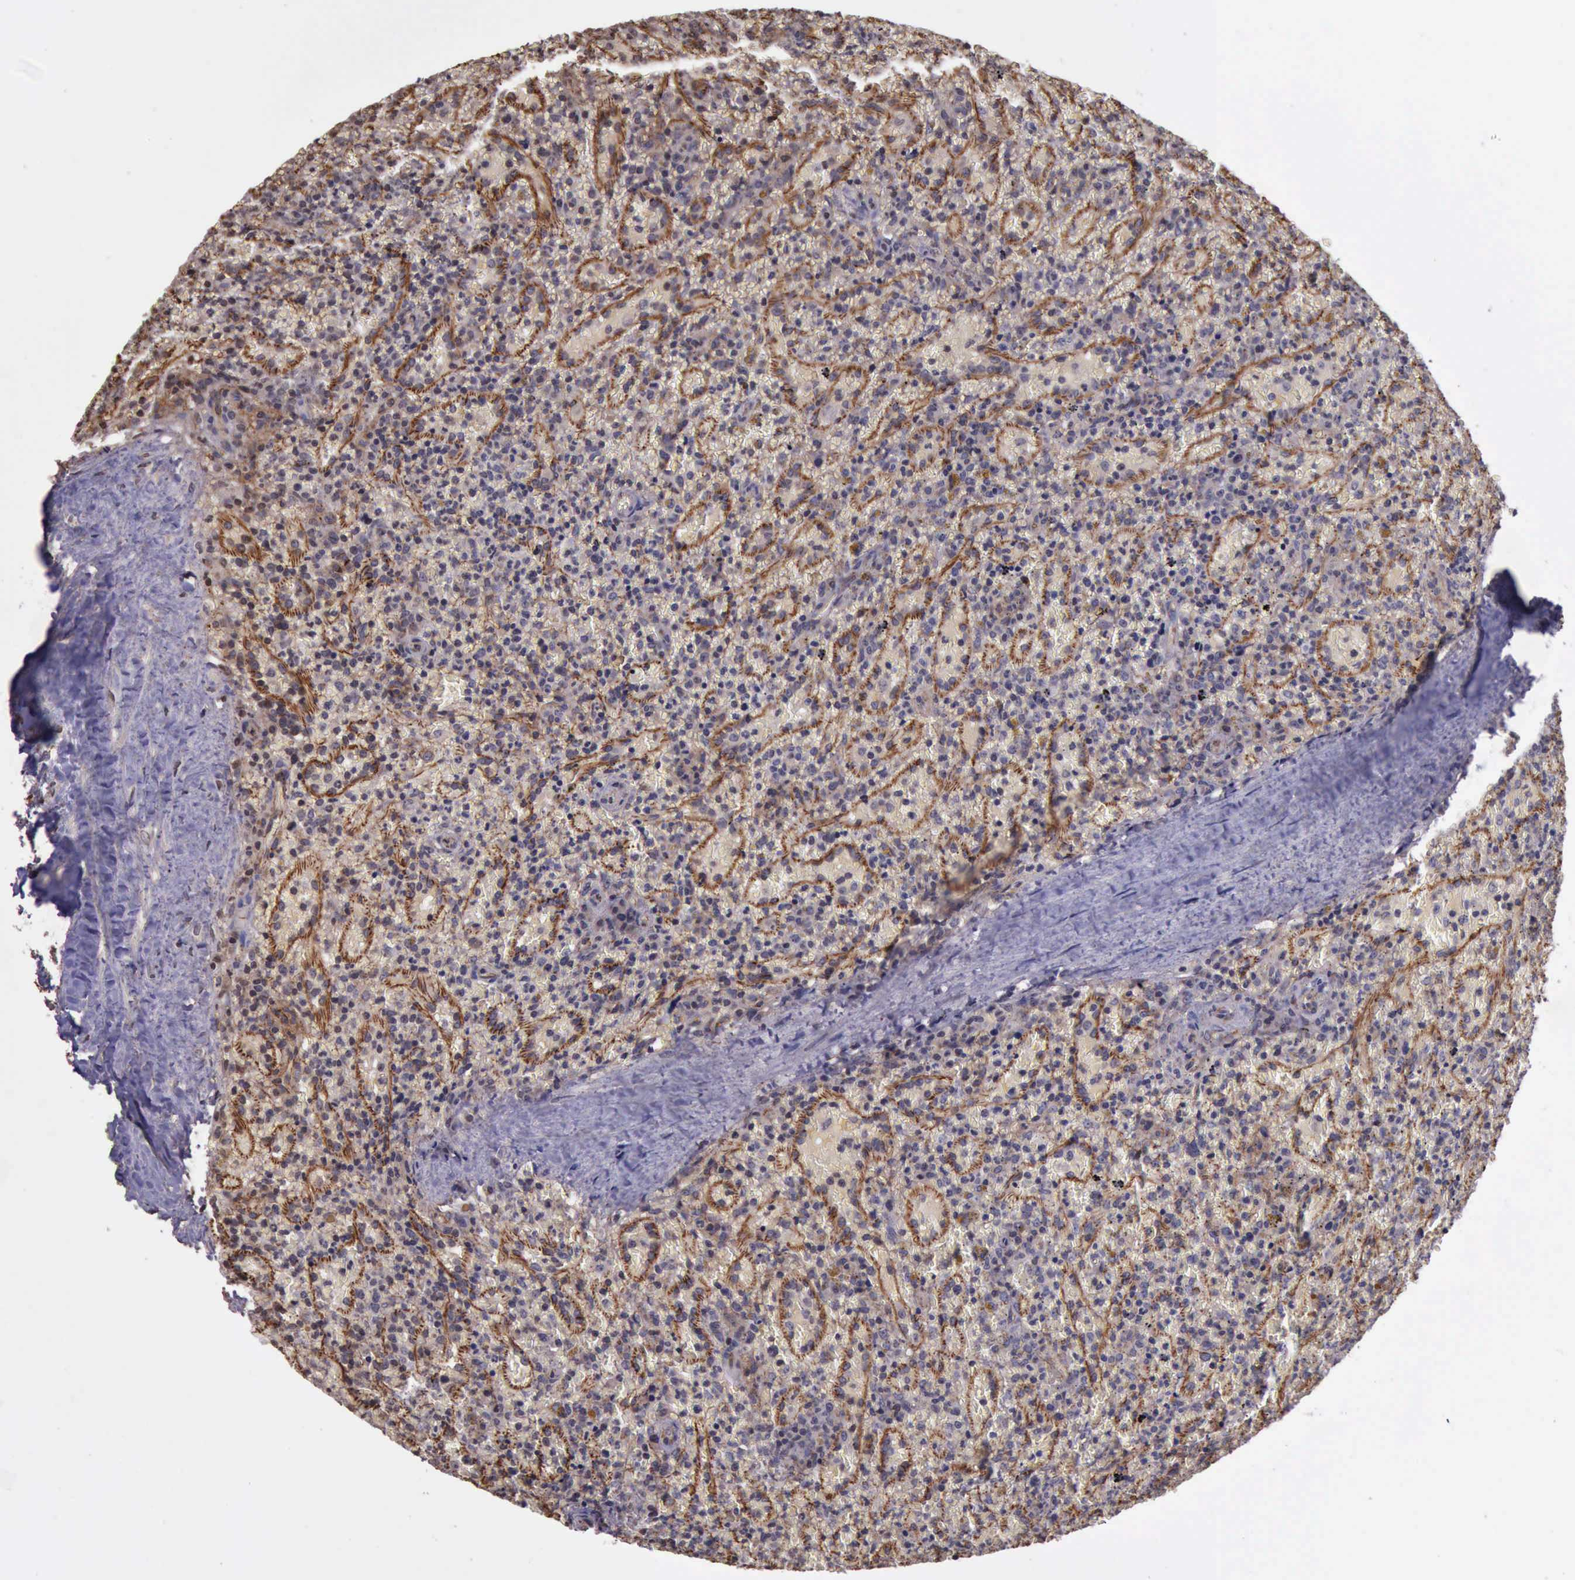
{"staining": {"intensity": "negative", "quantity": "none", "location": "none"}, "tissue": "lymphoma", "cell_type": "Tumor cells", "image_type": "cancer", "snomed": [{"axis": "morphology", "description": "Malignant lymphoma, non-Hodgkin's type, High grade"}, {"axis": "topography", "description": "Spleen"}, {"axis": "topography", "description": "Lymph node"}], "caption": "Protein analysis of lymphoma exhibits no significant positivity in tumor cells. (DAB (3,3'-diaminobenzidine) immunohistochemistry (IHC) visualized using brightfield microscopy, high magnification).", "gene": "CTNNB1", "patient": {"sex": "female", "age": 70}}